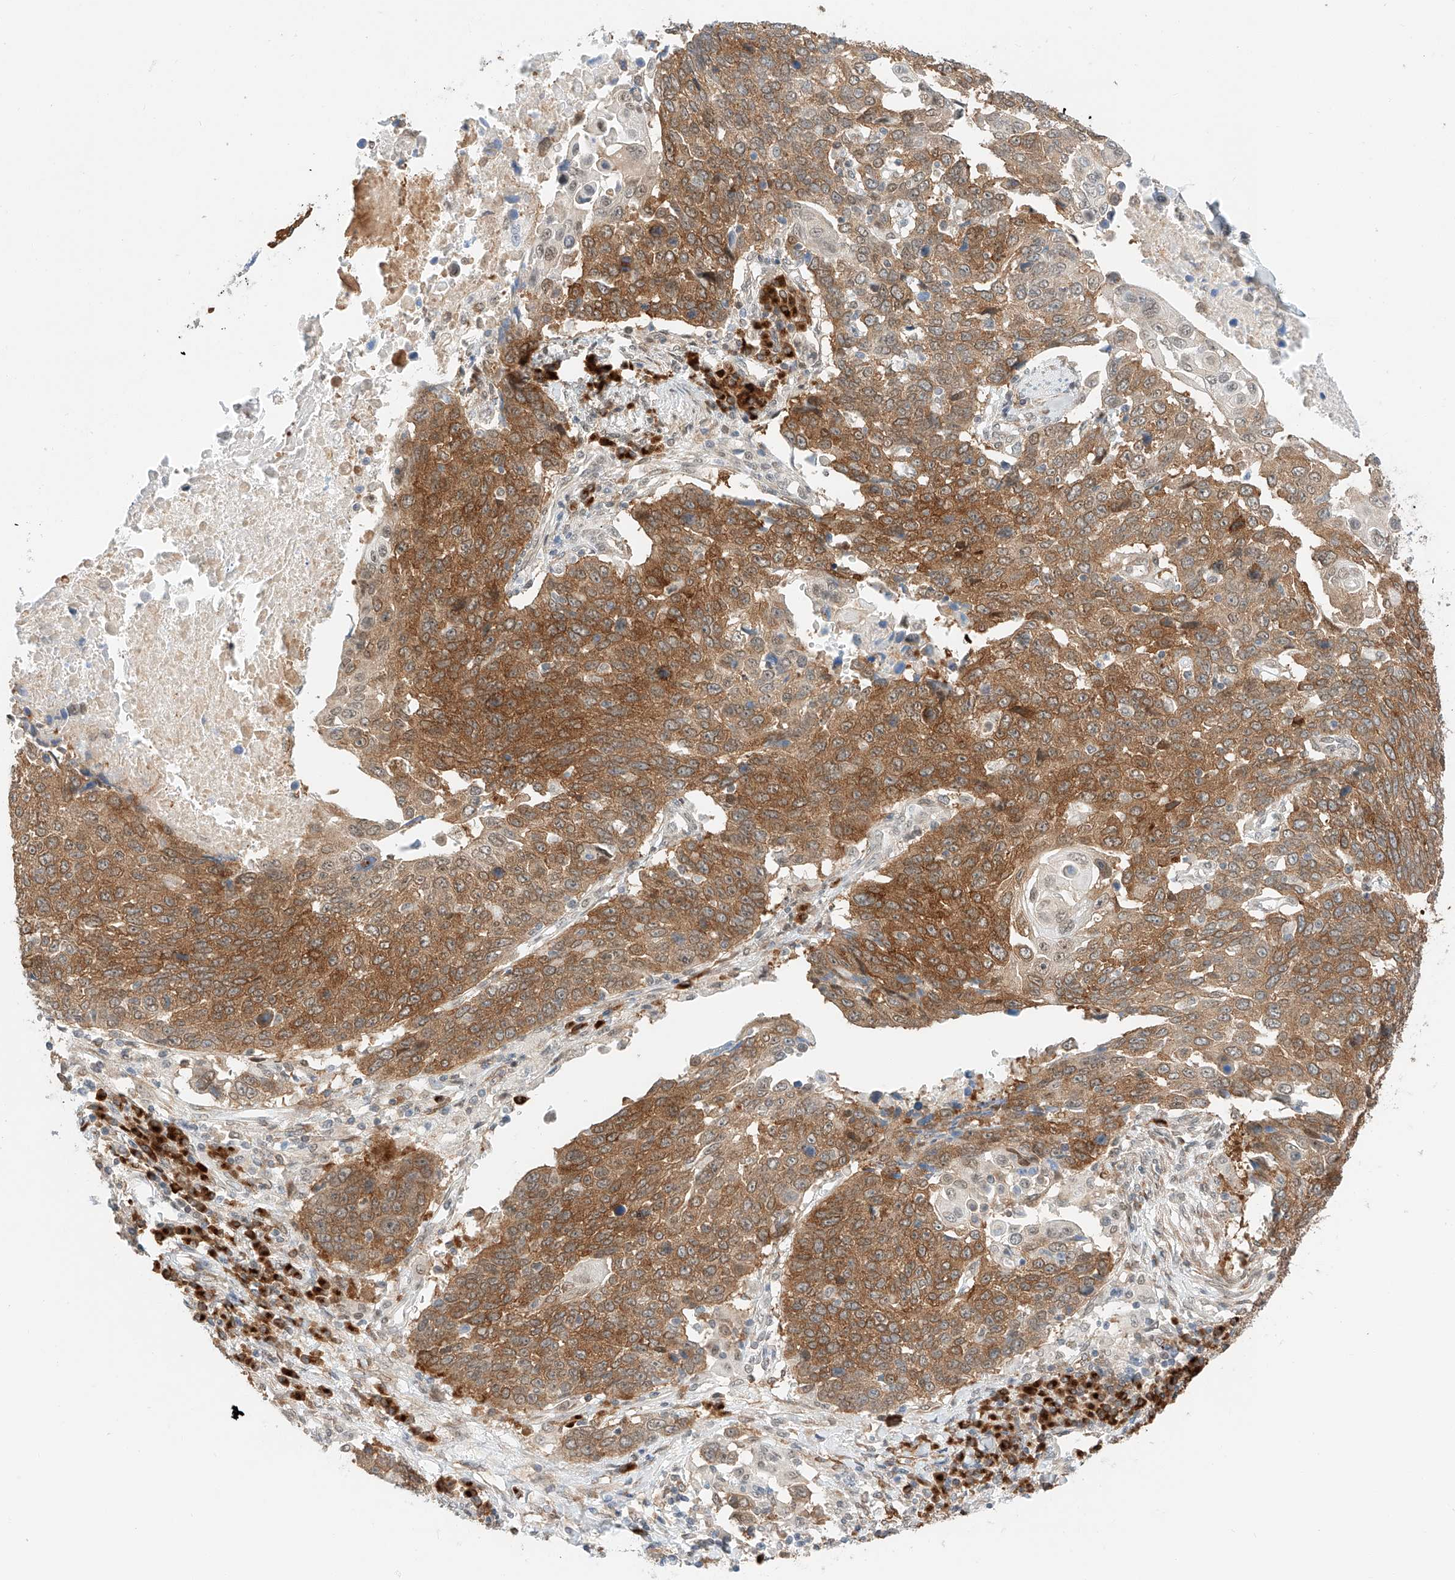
{"staining": {"intensity": "moderate", "quantity": ">75%", "location": "cytoplasmic/membranous"}, "tissue": "lung cancer", "cell_type": "Tumor cells", "image_type": "cancer", "snomed": [{"axis": "morphology", "description": "Squamous cell carcinoma, NOS"}, {"axis": "topography", "description": "Lung"}], "caption": "DAB (3,3'-diaminobenzidine) immunohistochemical staining of human lung cancer exhibits moderate cytoplasmic/membranous protein staining in approximately >75% of tumor cells.", "gene": "CARMIL1", "patient": {"sex": "male", "age": 66}}